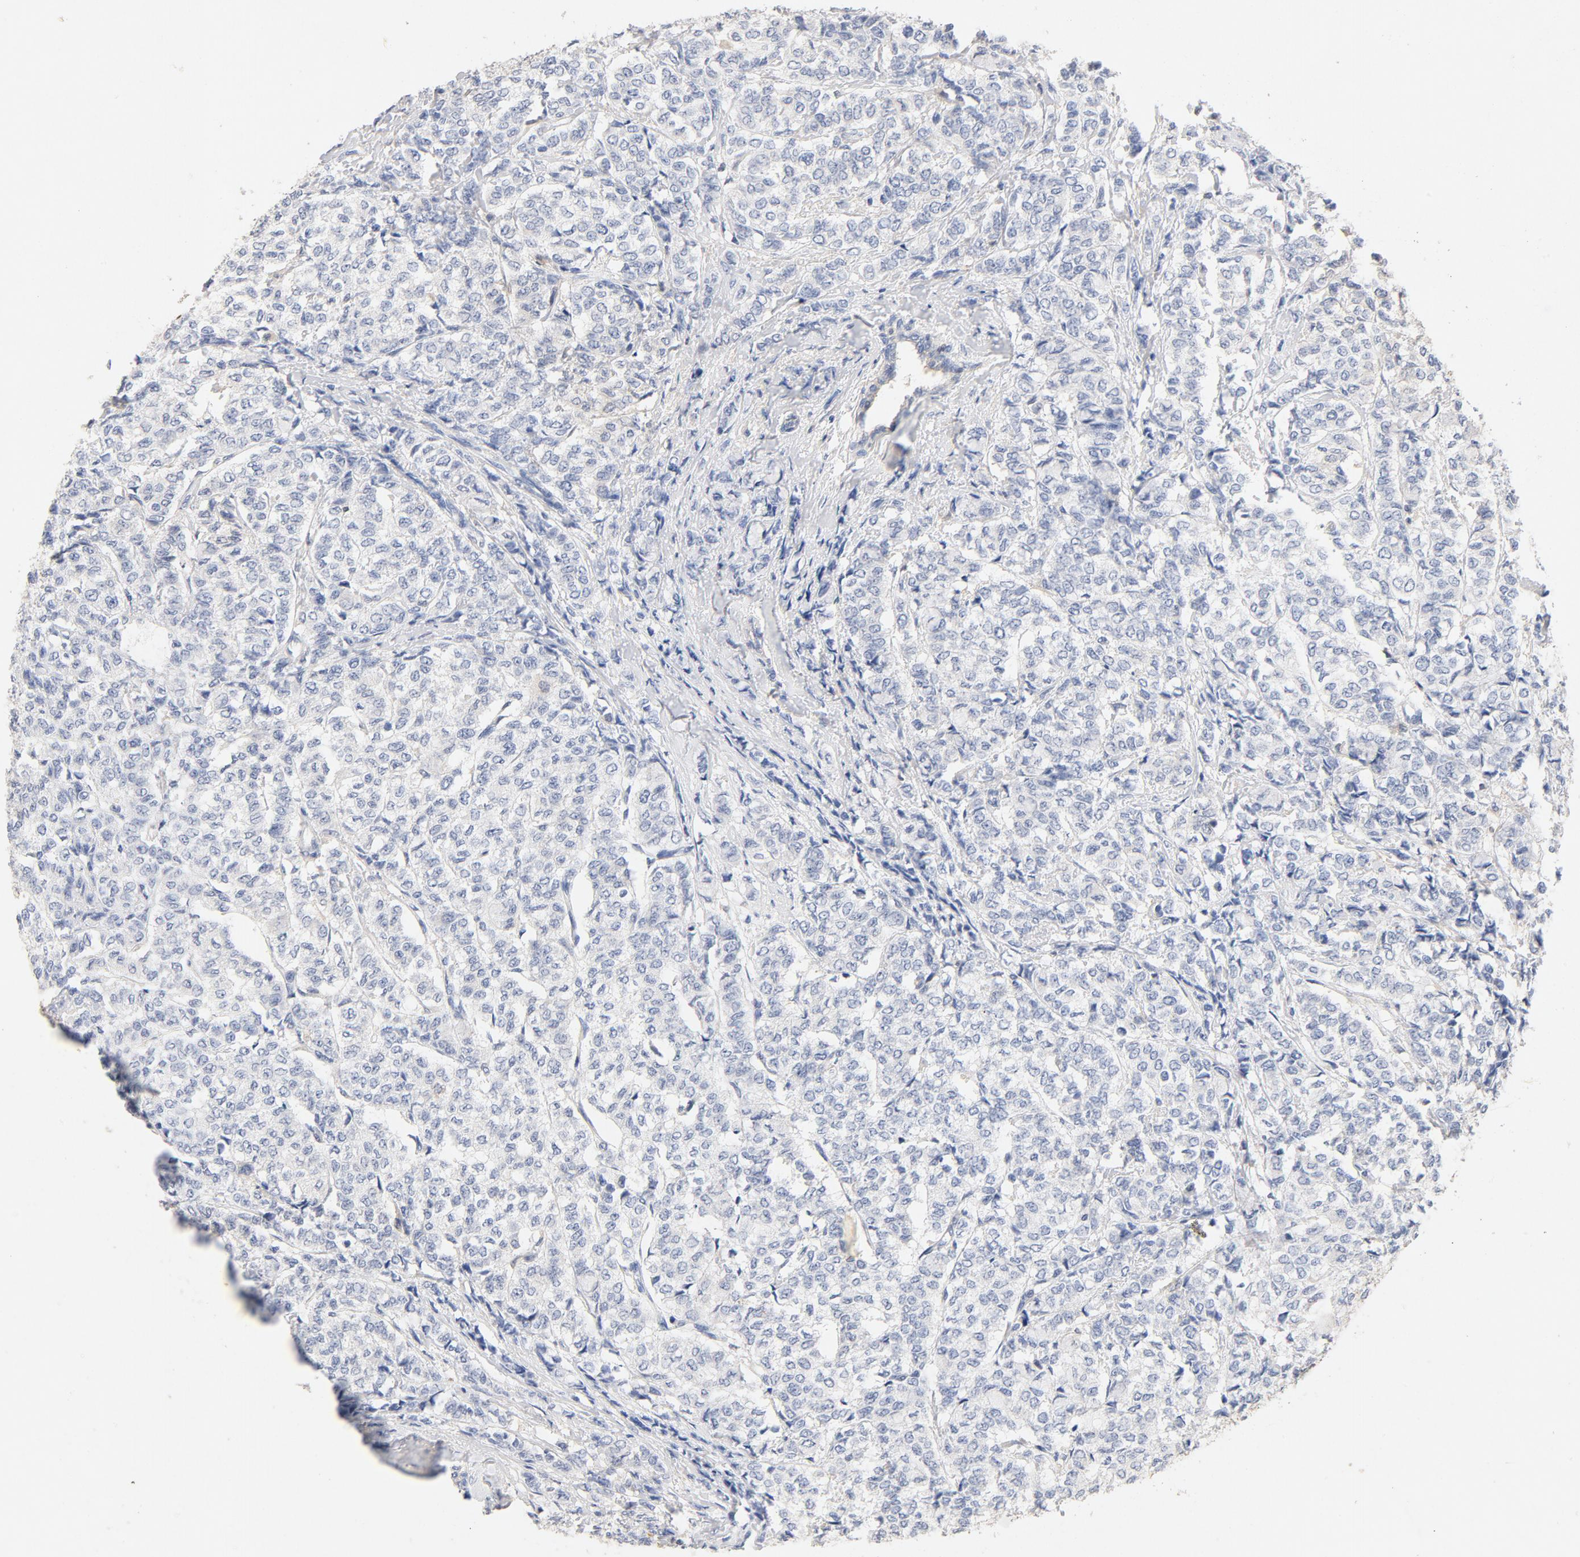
{"staining": {"intensity": "negative", "quantity": "none", "location": "none"}, "tissue": "breast cancer", "cell_type": "Tumor cells", "image_type": "cancer", "snomed": [{"axis": "morphology", "description": "Lobular carcinoma"}, {"axis": "topography", "description": "Breast"}], "caption": "Human breast cancer (lobular carcinoma) stained for a protein using immunohistochemistry demonstrates no positivity in tumor cells.", "gene": "STAT1", "patient": {"sex": "female", "age": 60}}